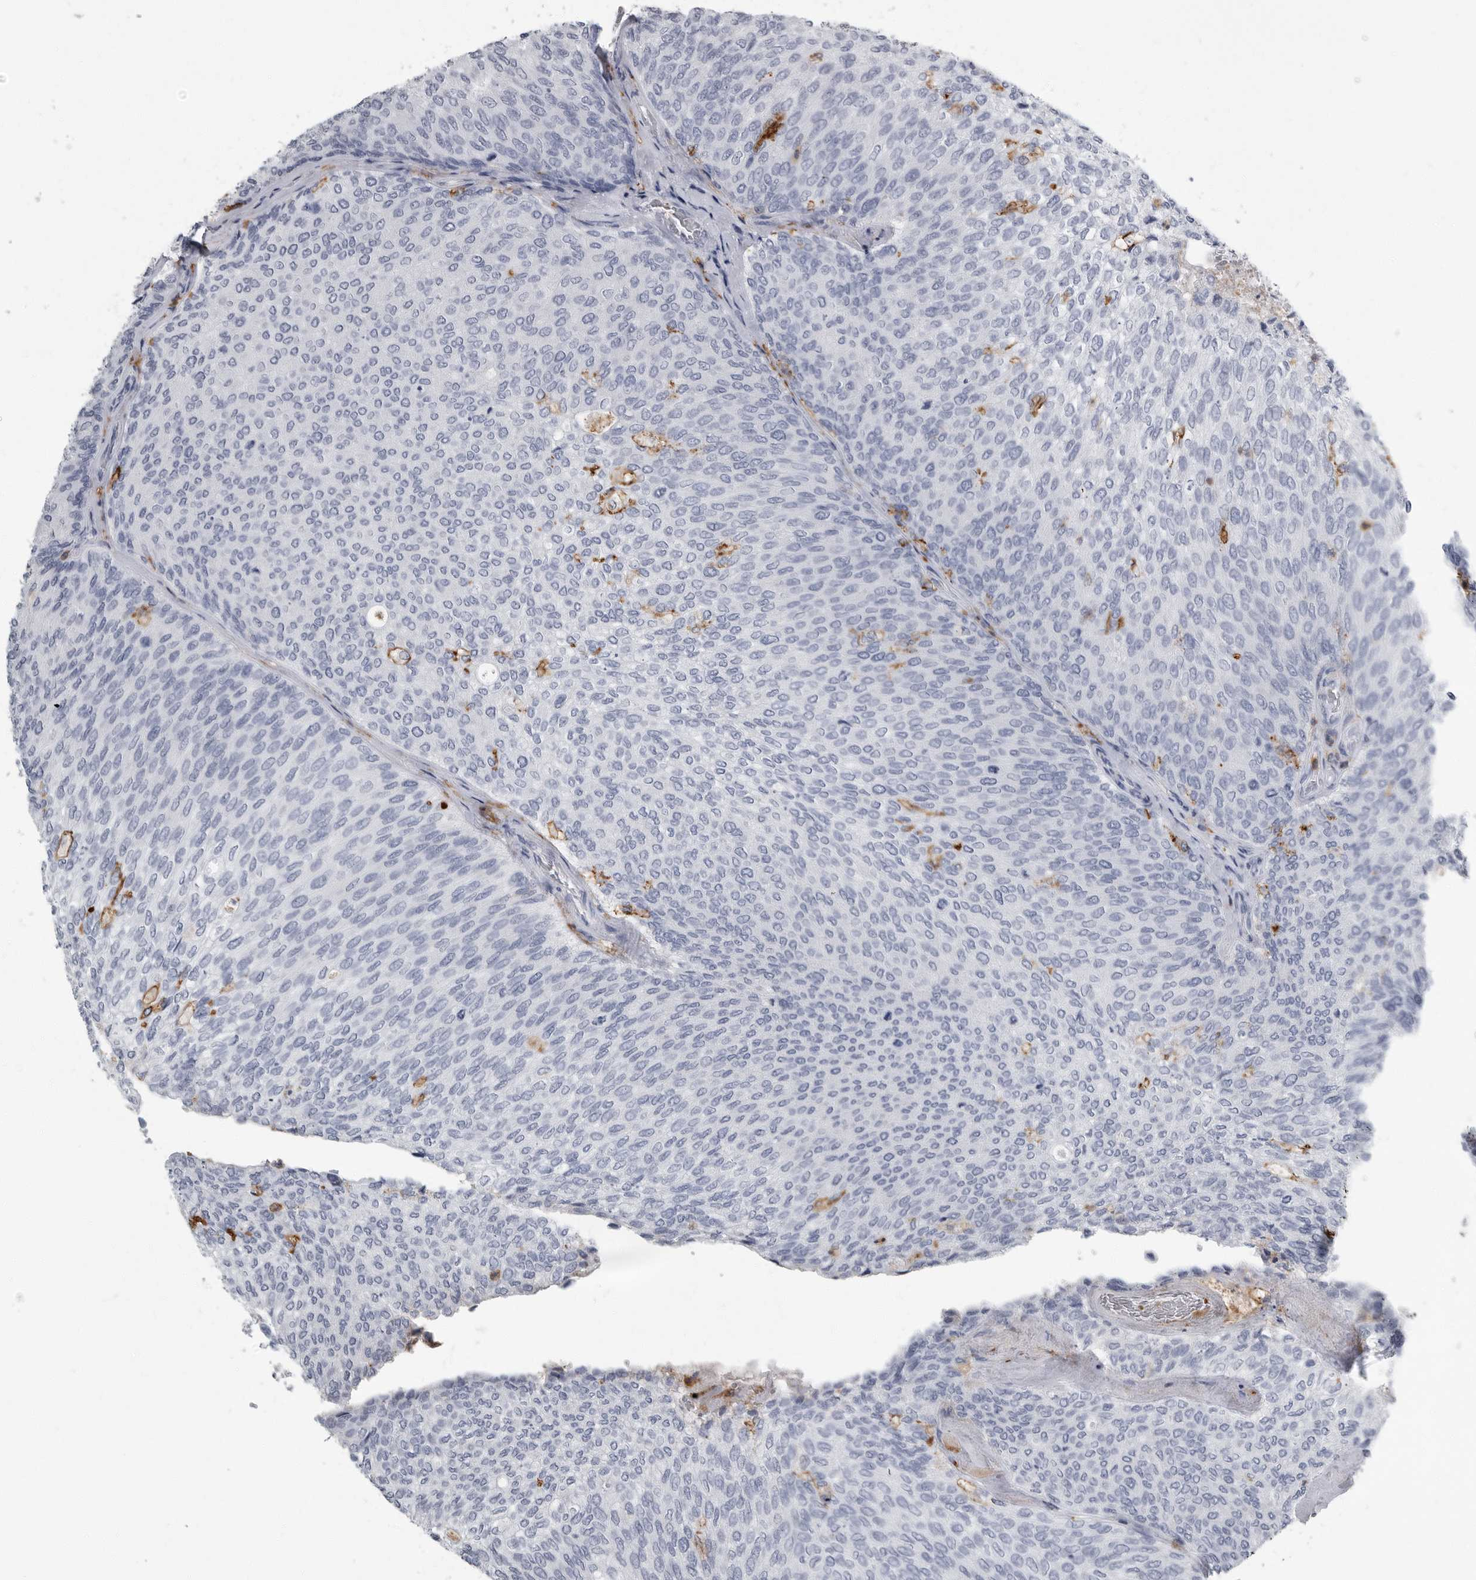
{"staining": {"intensity": "negative", "quantity": "none", "location": "none"}, "tissue": "urothelial cancer", "cell_type": "Tumor cells", "image_type": "cancer", "snomed": [{"axis": "morphology", "description": "Urothelial carcinoma, Low grade"}, {"axis": "topography", "description": "Urinary bladder"}], "caption": "Tumor cells show no significant protein staining in urothelial cancer. (DAB immunohistochemistry (IHC), high magnification).", "gene": "FCER1G", "patient": {"sex": "female", "age": 79}}